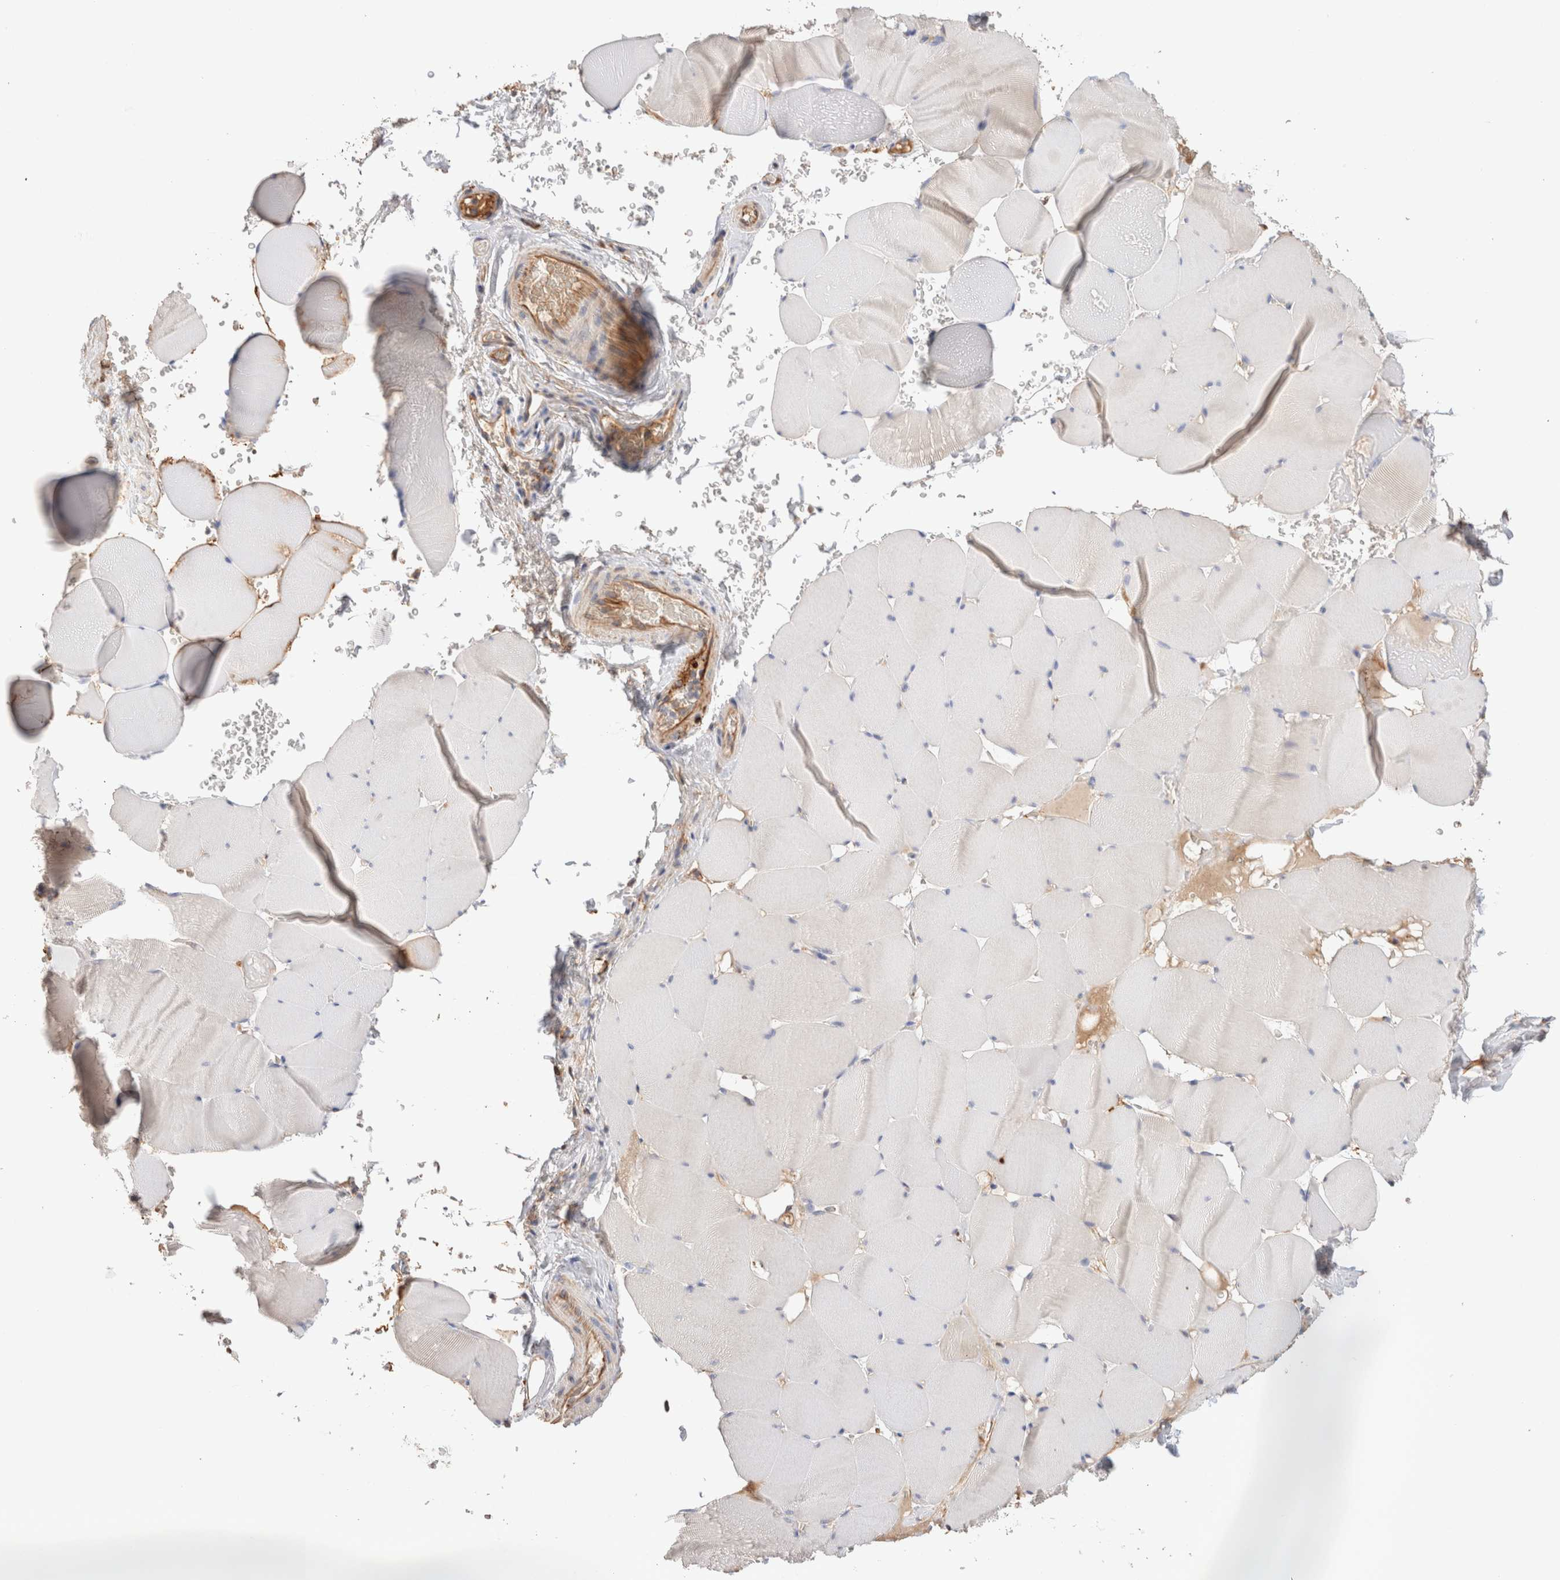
{"staining": {"intensity": "negative", "quantity": "none", "location": "none"}, "tissue": "skeletal muscle", "cell_type": "Myocytes", "image_type": "normal", "snomed": [{"axis": "morphology", "description": "Normal tissue, NOS"}, {"axis": "topography", "description": "Skeletal muscle"}], "caption": "IHC micrograph of benign skeletal muscle: skeletal muscle stained with DAB exhibits no significant protein staining in myocytes.", "gene": "PROS1", "patient": {"sex": "male", "age": 62}}